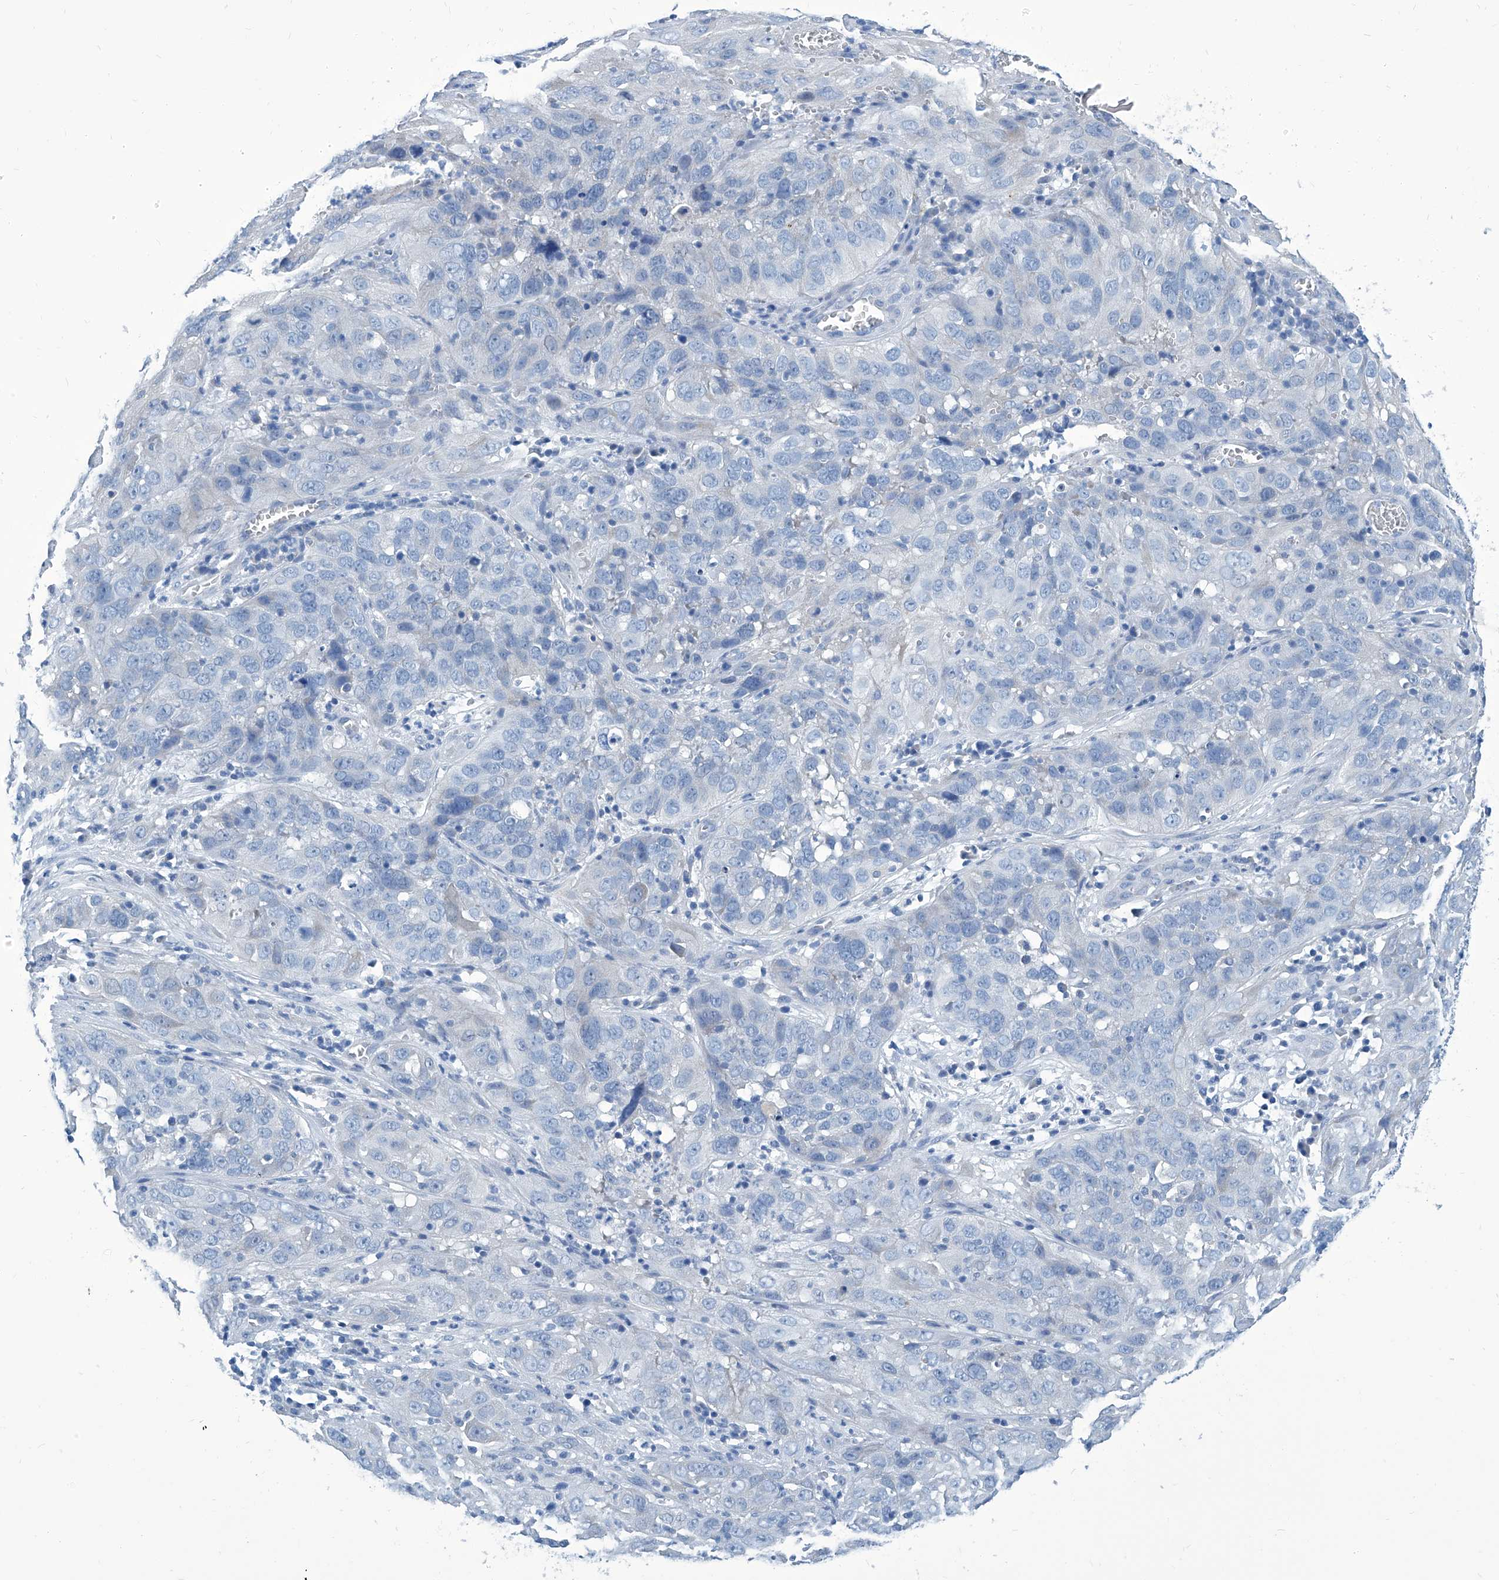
{"staining": {"intensity": "negative", "quantity": "none", "location": "none"}, "tissue": "cervical cancer", "cell_type": "Tumor cells", "image_type": "cancer", "snomed": [{"axis": "morphology", "description": "Squamous cell carcinoma, NOS"}, {"axis": "topography", "description": "Cervix"}], "caption": "Image shows no significant protein expression in tumor cells of squamous cell carcinoma (cervical).", "gene": "ZNF519", "patient": {"sex": "female", "age": 32}}